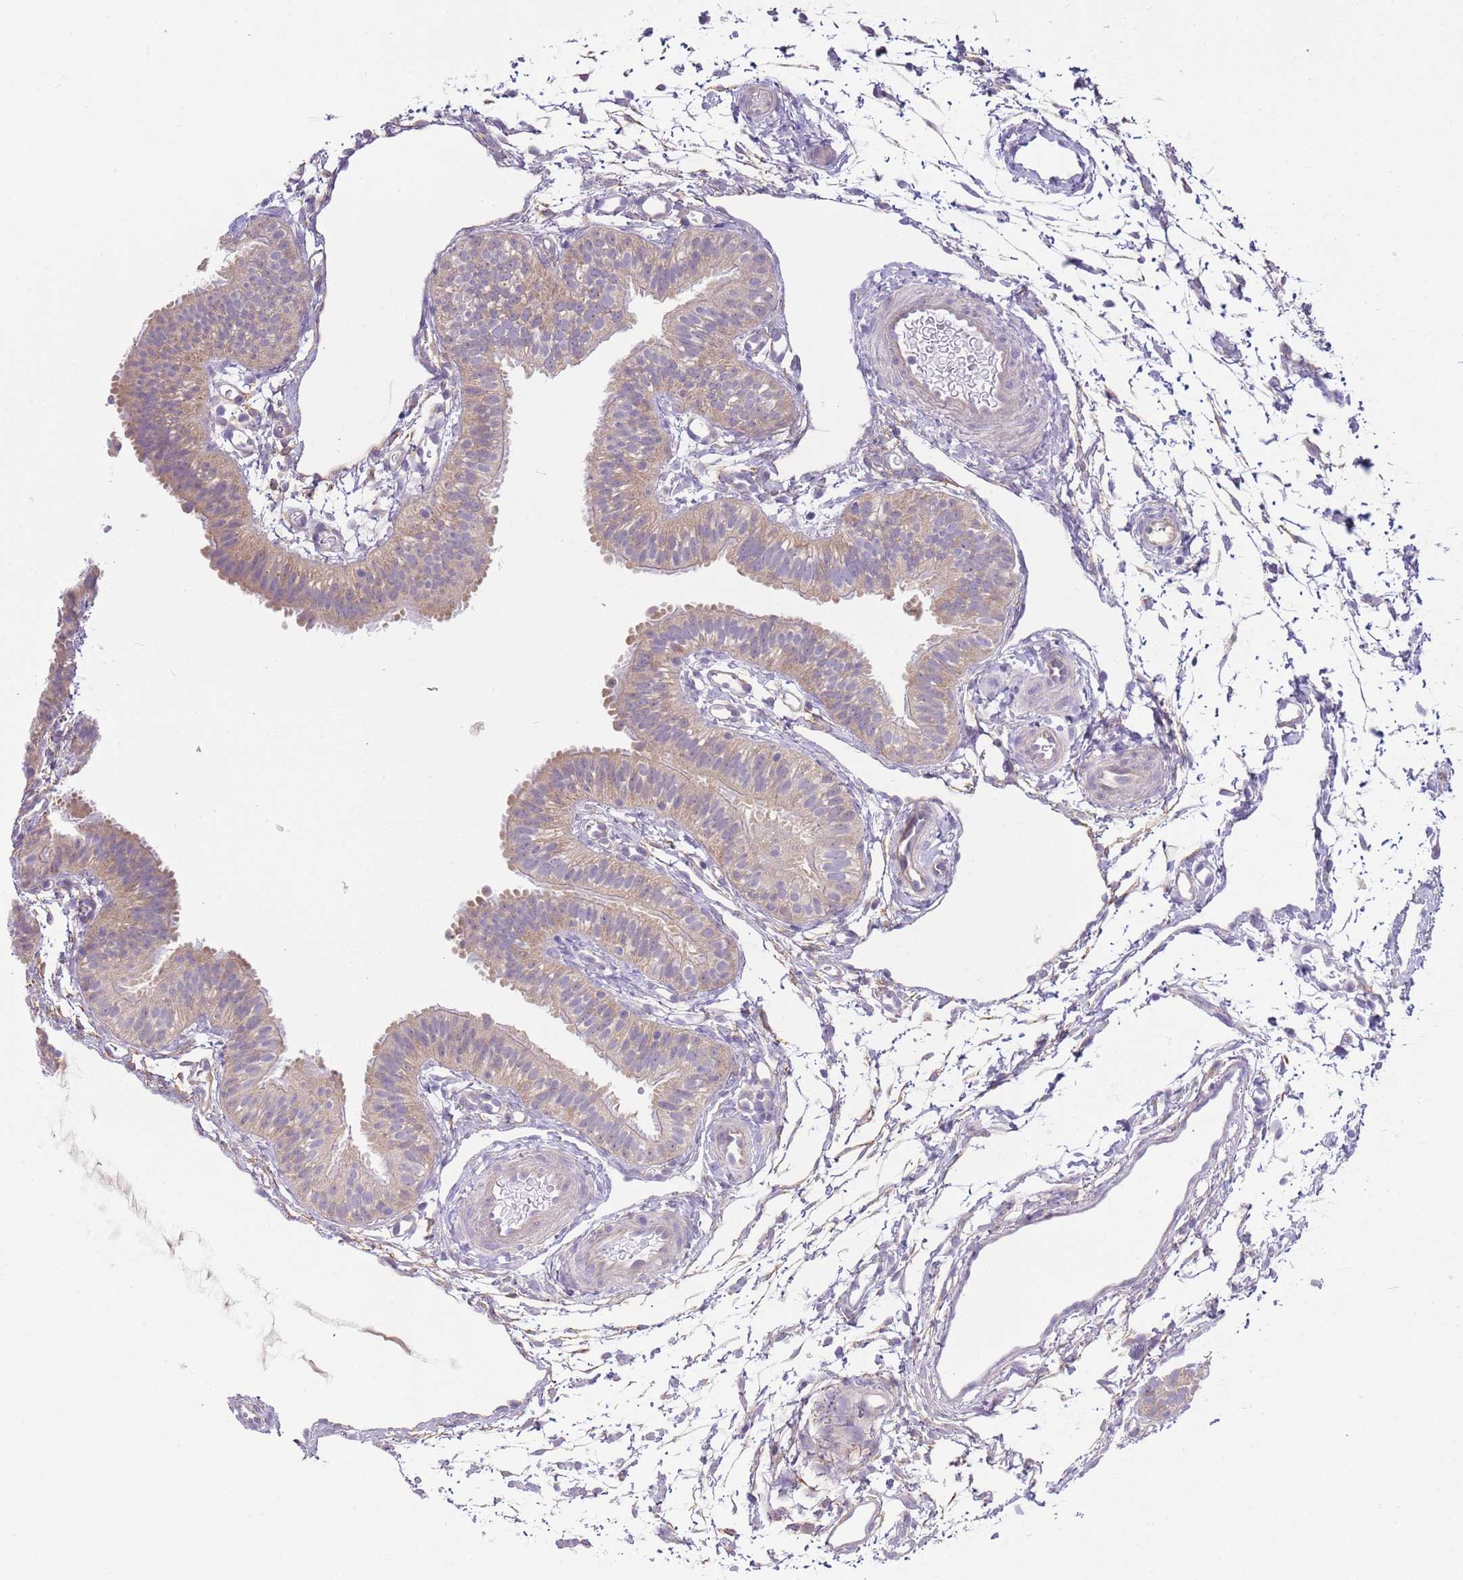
{"staining": {"intensity": "weak", "quantity": "25%-75%", "location": "cytoplasmic/membranous"}, "tissue": "fallopian tube", "cell_type": "Glandular cells", "image_type": "normal", "snomed": [{"axis": "morphology", "description": "Normal tissue, NOS"}, {"axis": "topography", "description": "Fallopian tube"}], "caption": "A brown stain labels weak cytoplasmic/membranous staining of a protein in glandular cells of normal fallopian tube.", "gene": "SKOR2", "patient": {"sex": "female", "age": 35}}